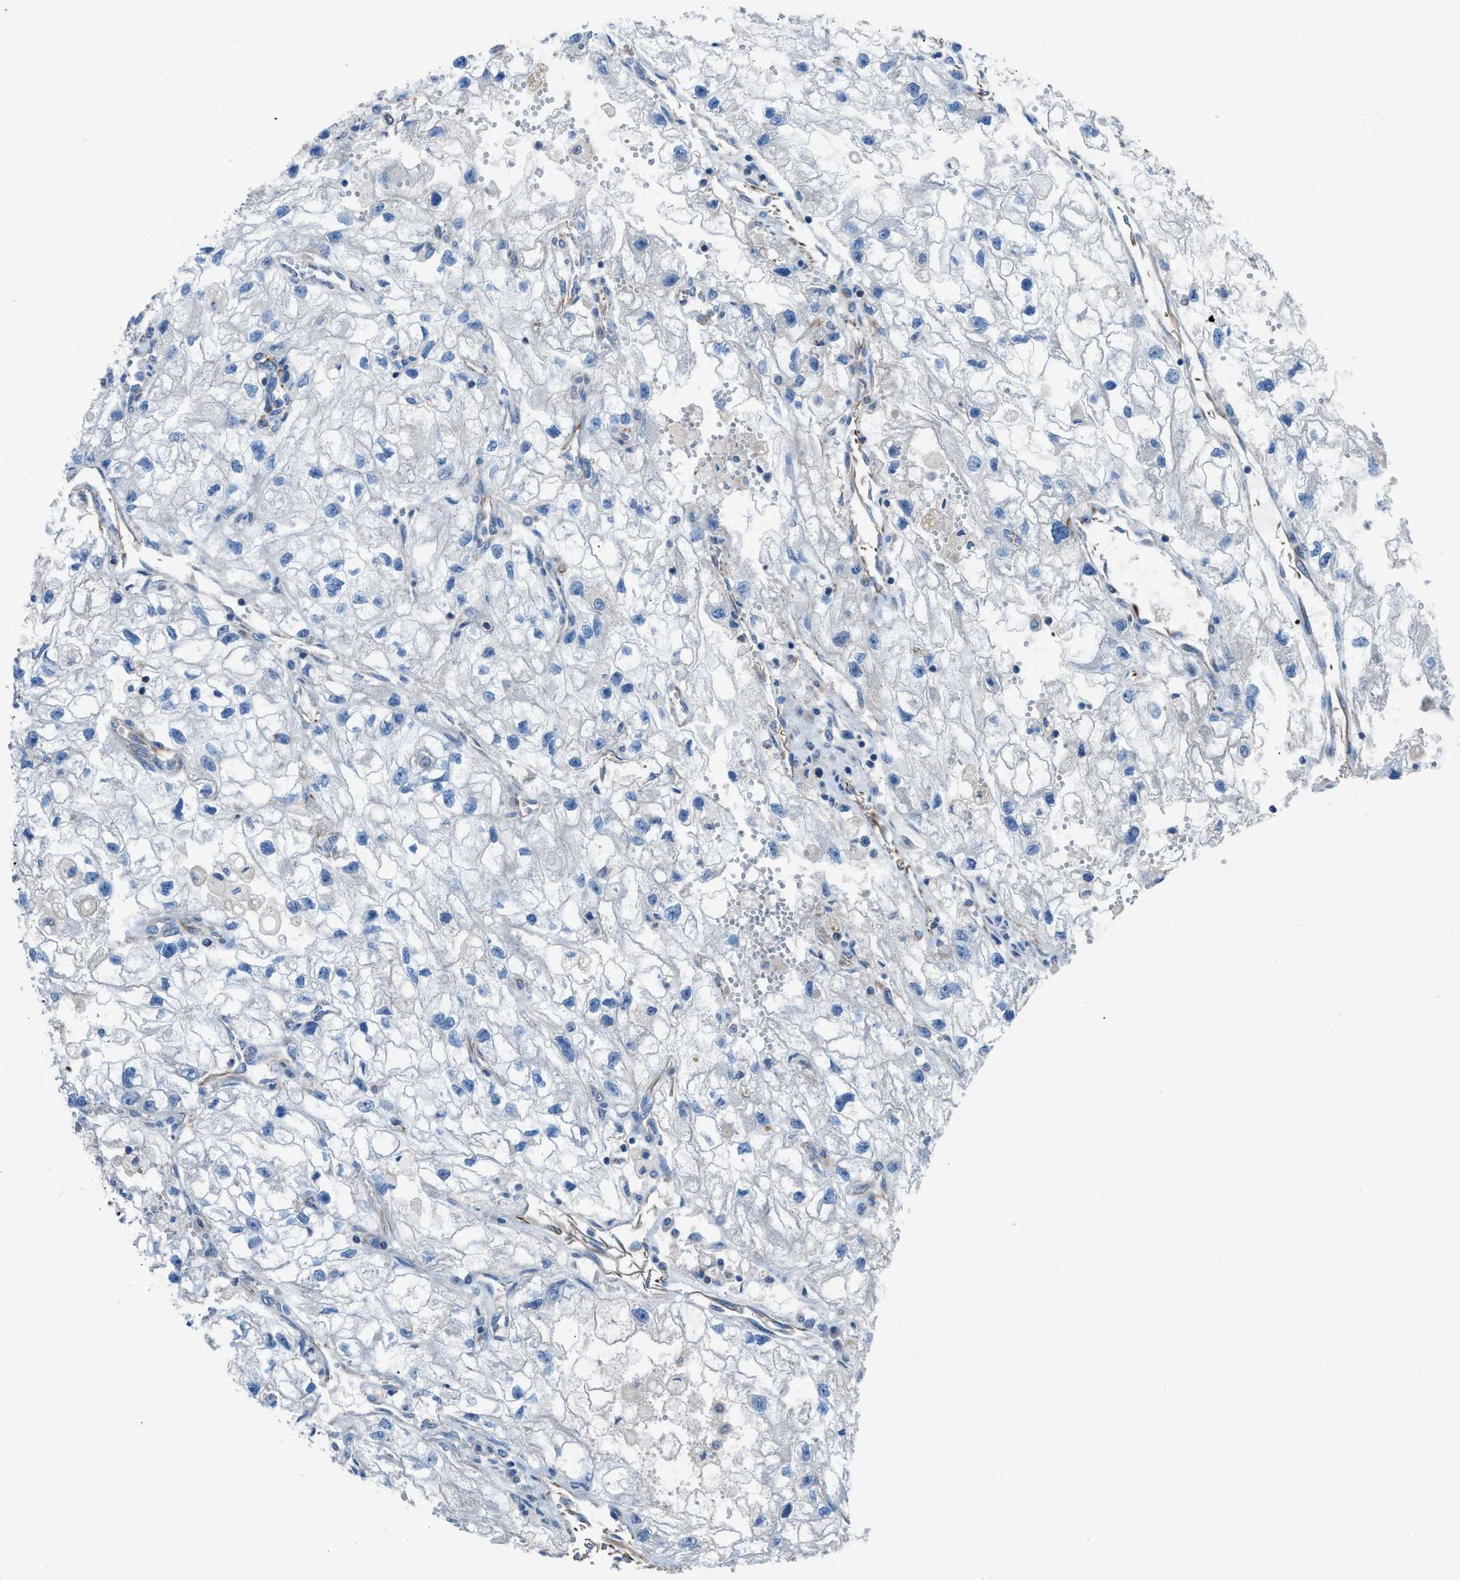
{"staining": {"intensity": "negative", "quantity": "none", "location": "none"}, "tissue": "renal cancer", "cell_type": "Tumor cells", "image_type": "cancer", "snomed": [{"axis": "morphology", "description": "Adenocarcinoma, NOS"}, {"axis": "topography", "description": "Kidney"}], "caption": "Renal cancer (adenocarcinoma) stained for a protein using immunohistochemistry shows no positivity tumor cells.", "gene": "CABP7", "patient": {"sex": "female", "age": 70}}